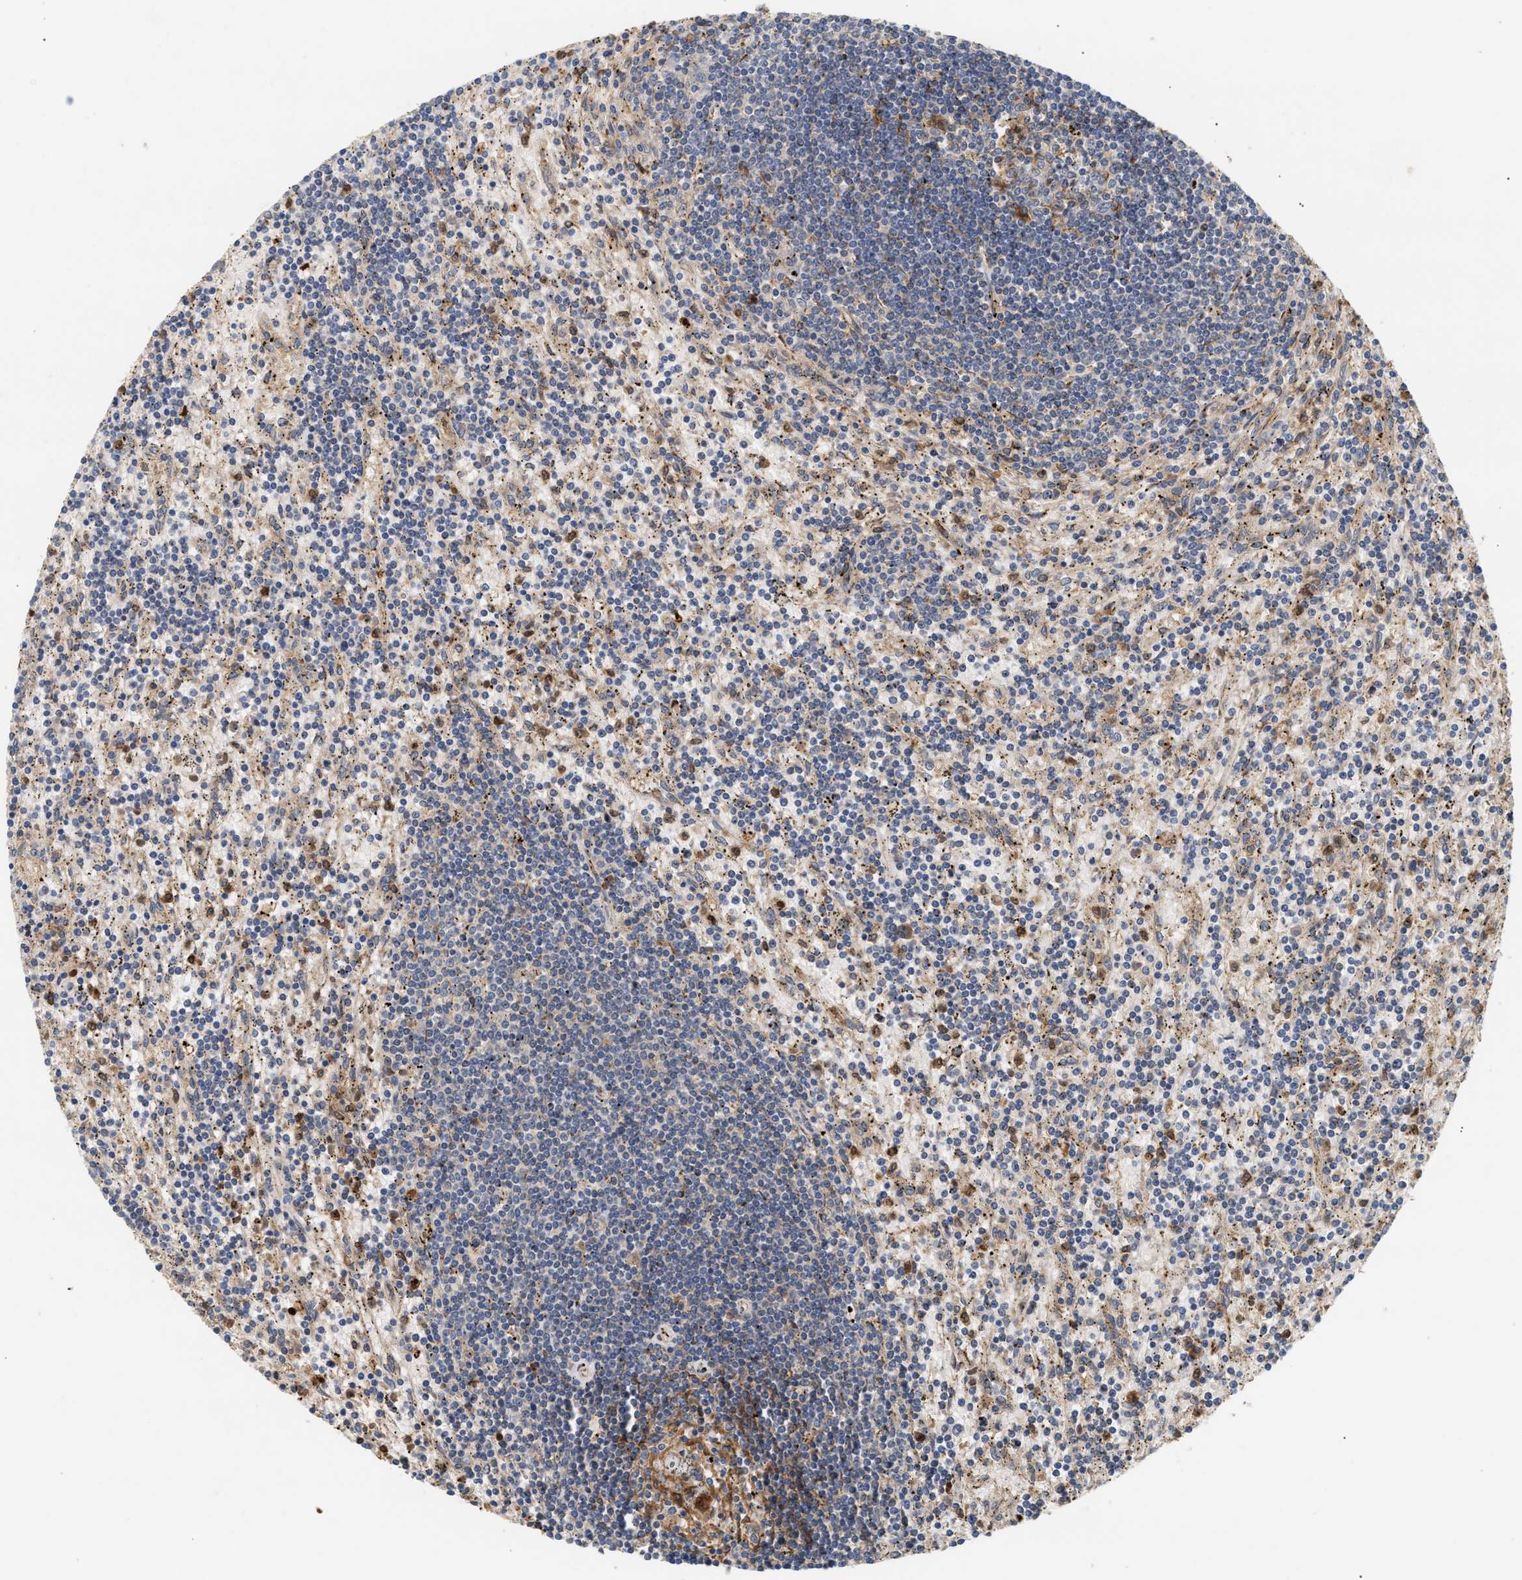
{"staining": {"intensity": "negative", "quantity": "none", "location": "none"}, "tissue": "lymphoma", "cell_type": "Tumor cells", "image_type": "cancer", "snomed": [{"axis": "morphology", "description": "Malignant lymphoma, non-Hodgkin's type, Low grade"}, {"axis": "topography", "description": "Spleen"}], "caption": "The photomicrograph exhibits no significant expression in tumor cells of malignant lymphoma, non-Hodgkin's type (low-grade).", "gene": "PLCD1", "patient": {"sex": "male", "age": 76}}